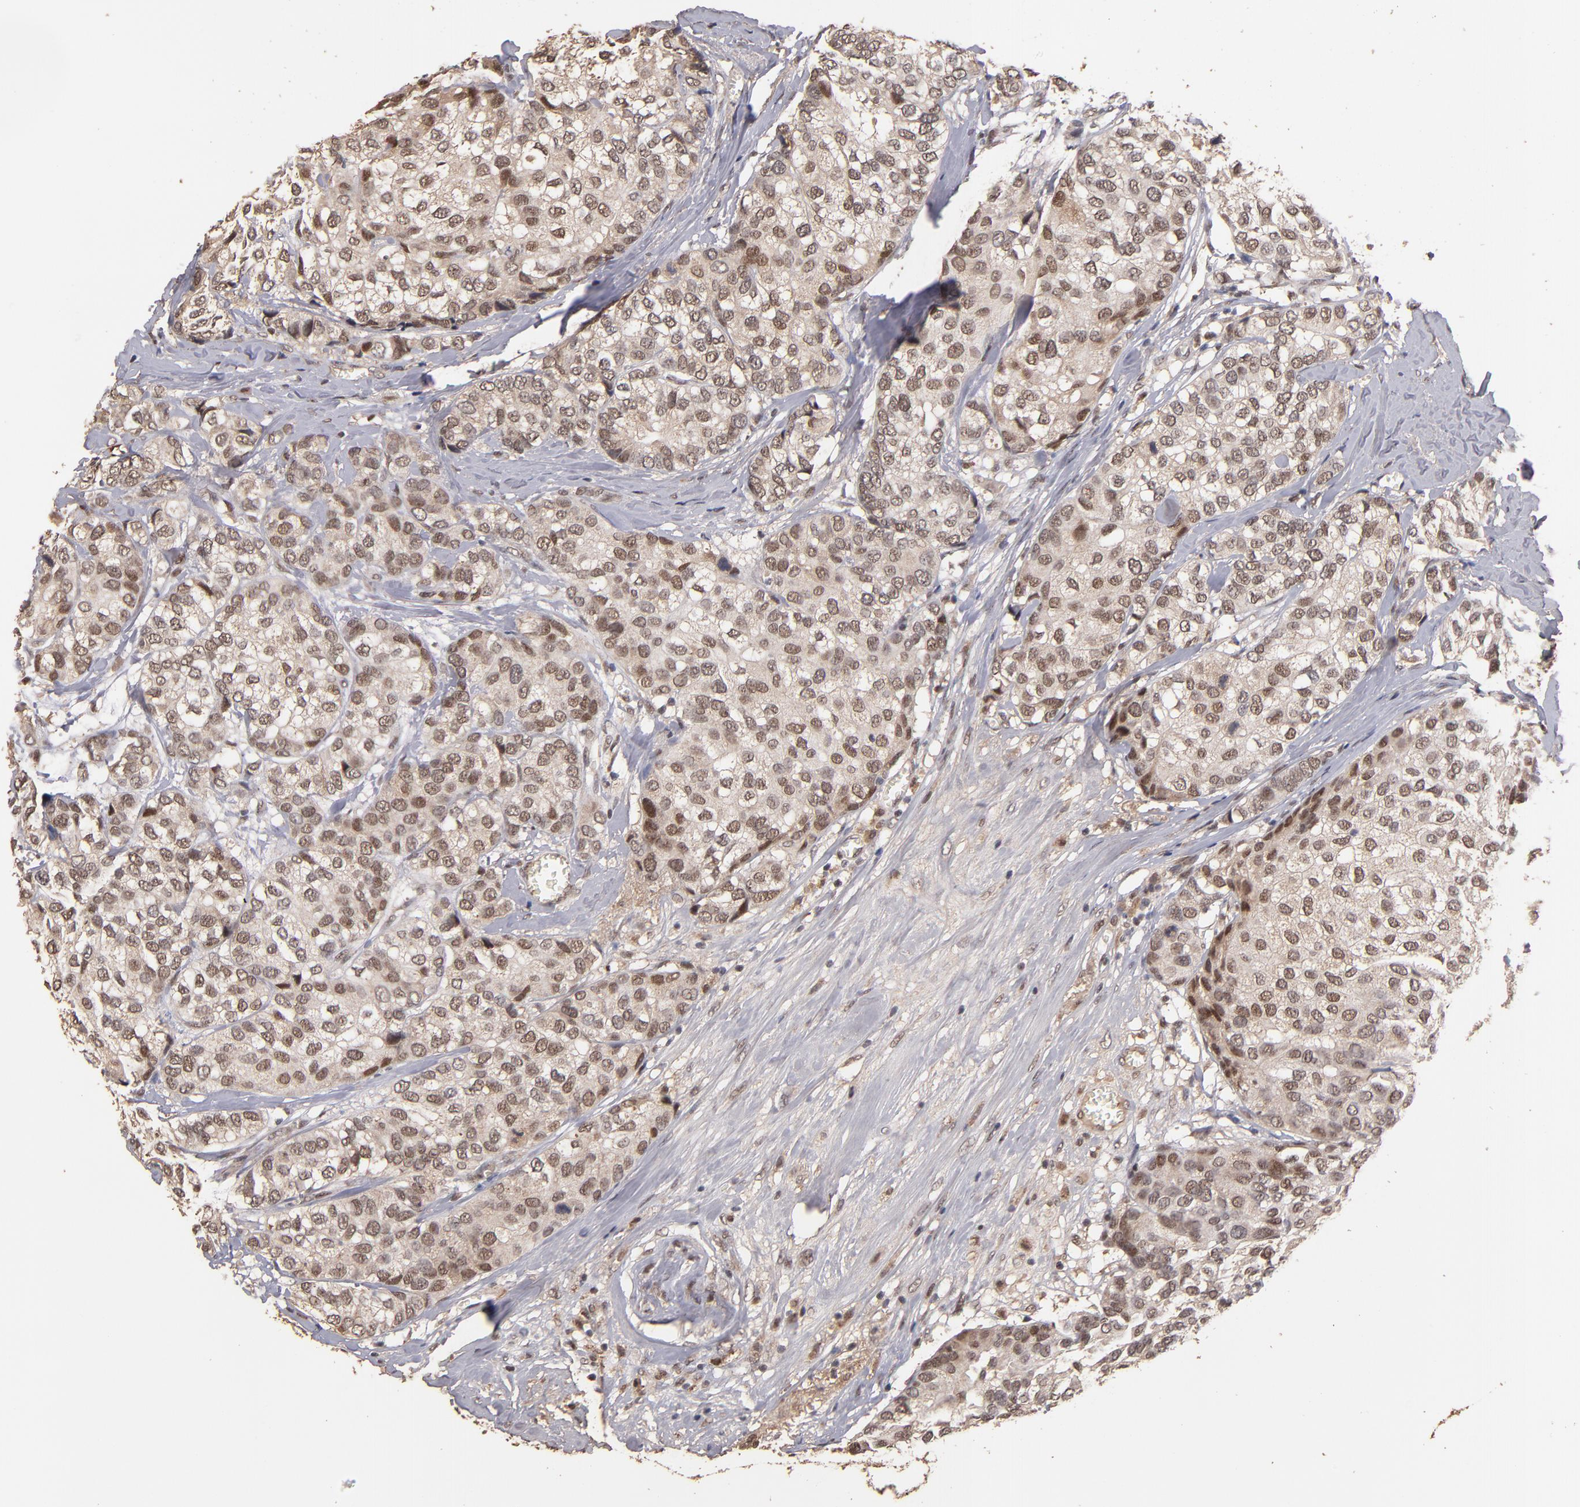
{"staining": {"intensity": "moderate", "quantity": ">75%", "location": "cytoplasmic/membranous,nuclear"}, "tissue": "breast cancer", "cell_type": "Tumor cells", "image_type": "cancer", "snomed": [{"axis": "morphology", "description": "Duct carcinoma"}, {"axis": "topography", "description": "Breast"}], "caption": "Approximately >75% of tumor cells in human intraductal carcinoma (breast) demonstrate moderate cytoplasmic/membranous and nuclear protein expression as visualized by brown immunohistochemical staining.", "gene": "EAPP", "patient": {"sex": "female", "age": 68}}